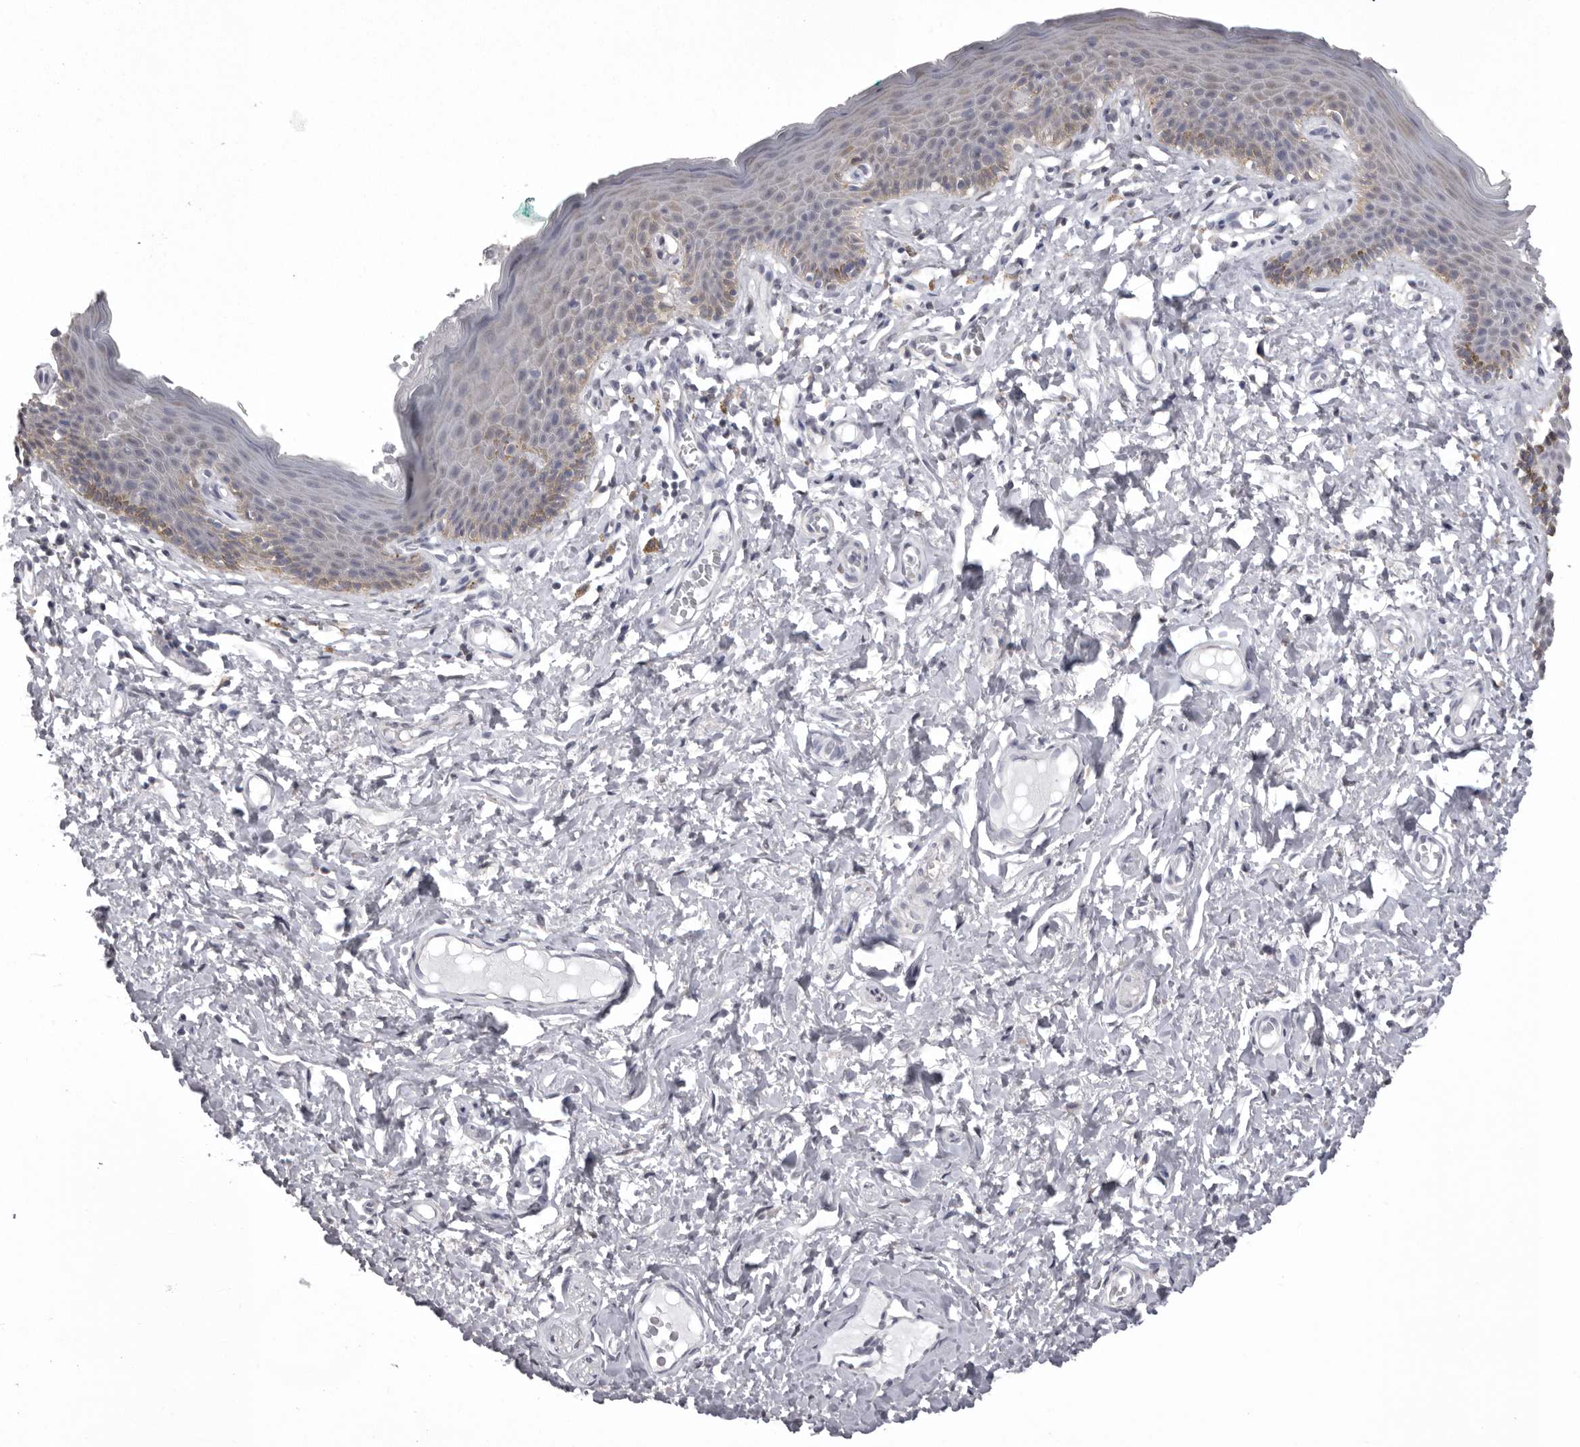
{"staining": {"intensity": "moderate", "quantity": "<25%", "location": "cytoplasmic/membranous"}, "tissue": "skin", "cell_type": "Epidermal cells", "image_type": "normal", "snomed": [{"axis": "morphology", "description": "Normal tissue, NOS"}, {"axis": "topography", "description": "Vulva"}], "caption": "The photomicrograph exhibits a brown stain indicating the presence of a protein in the cytoplasmic/membranous of epidermal cells in skin. (IHC, brightfield microscopy, high magnification).", "gene": "MDH1", "patient": {"sex": "female", "age": 66}}